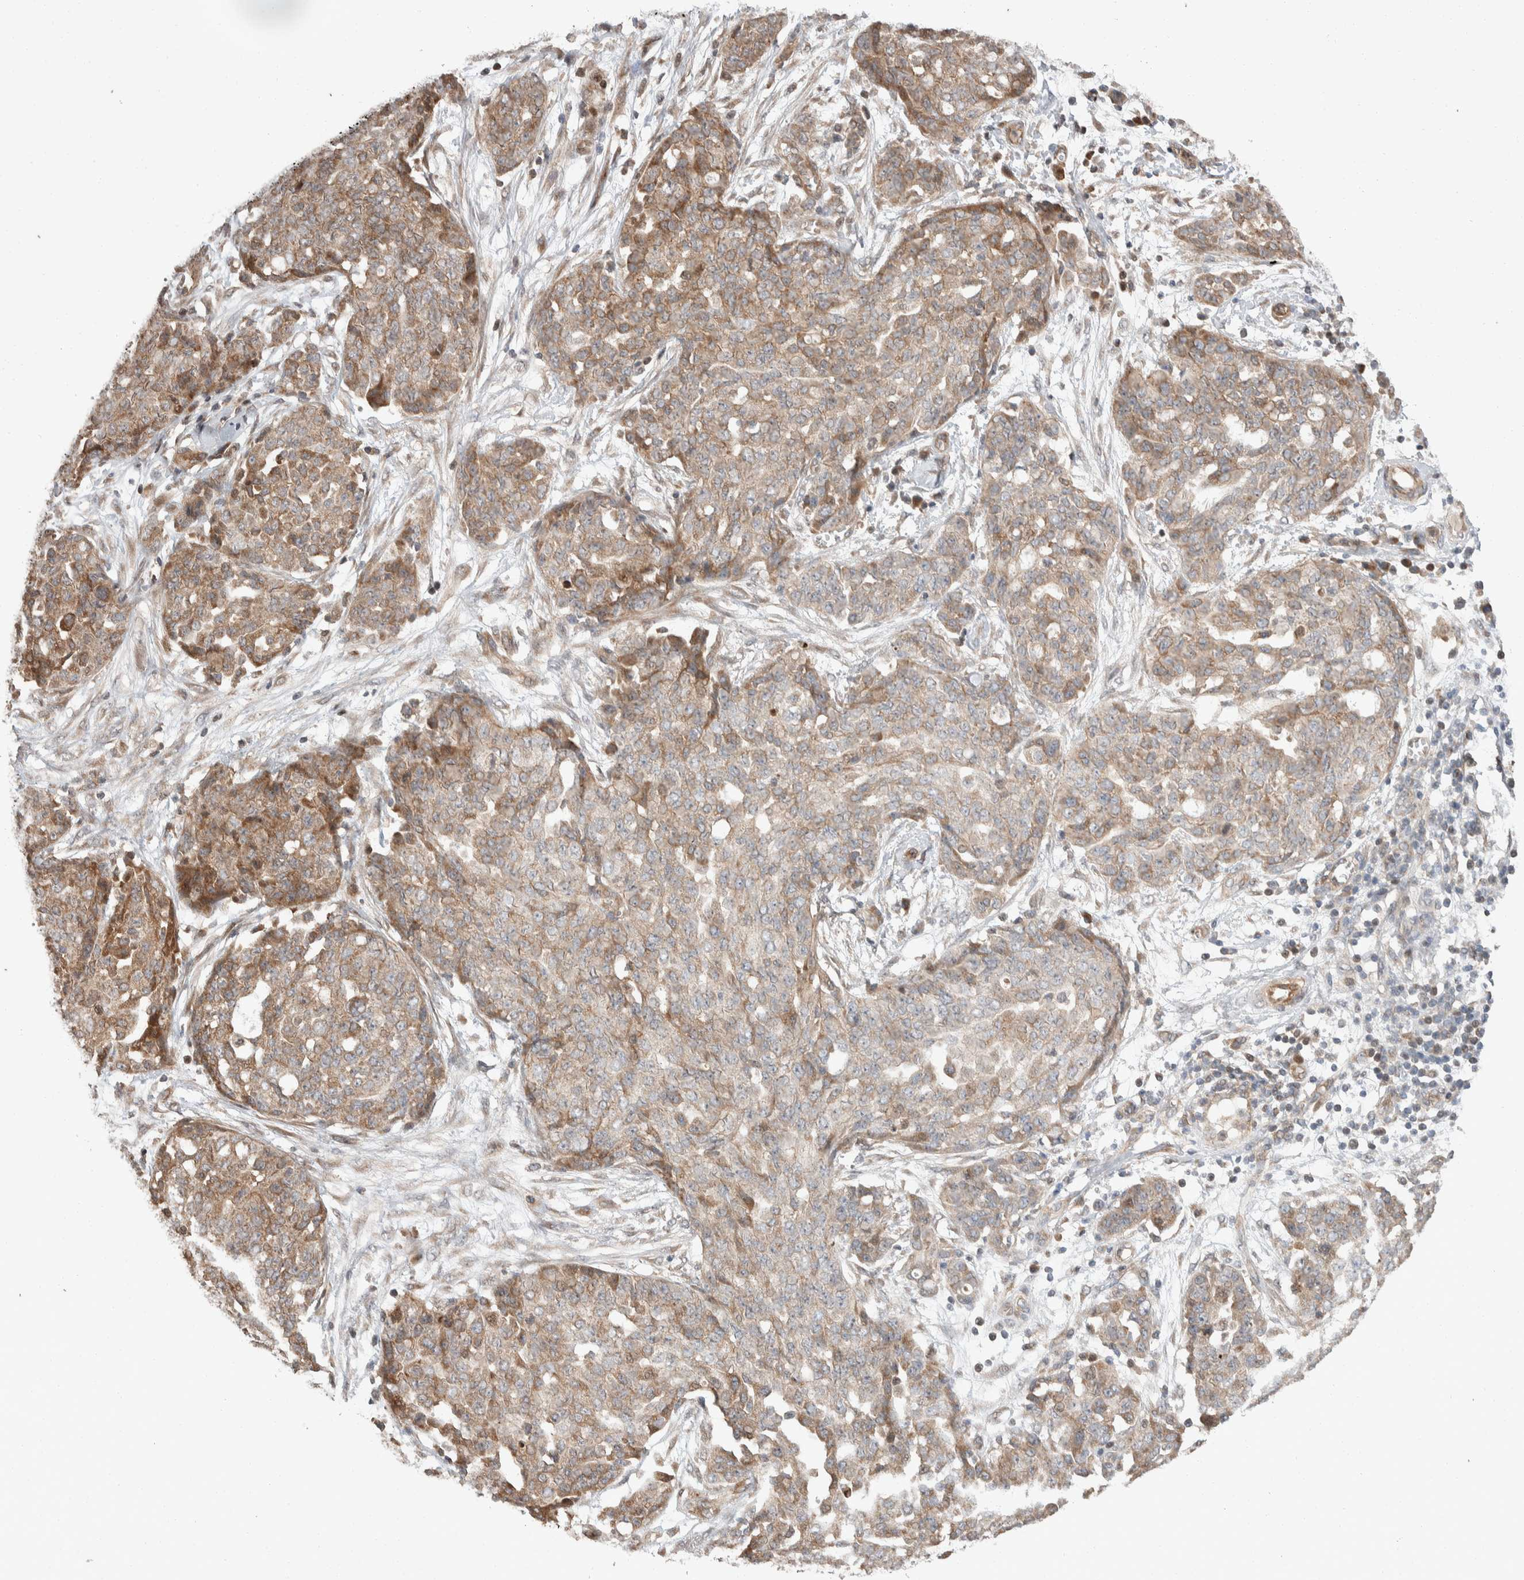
{"staining": {"intensity": "weak", "quantity": ">75%", "location": "cytoplasmic/membranous"}, "tissue": "ovarian cancer", "cell_type": "Tumor cells", "image_type": "cancer", "snomed": [{"axis": "morphology", "description": "Cystadenocarcinoma, serous, NOS"}, {"axis": "topography", "description": "Soft tissue"}, {"axis": "topography", "description": "Ovary"}], "caption": "There is low levels of weak cytoplasmic/membranous positivity in tumor cells of serous cystadenocarcinoma (ovarian), as demonstrated by immunohistochemical staining (brown color).", "gene": "ERC1", "patient": {"sex": "female", "age": 57}}